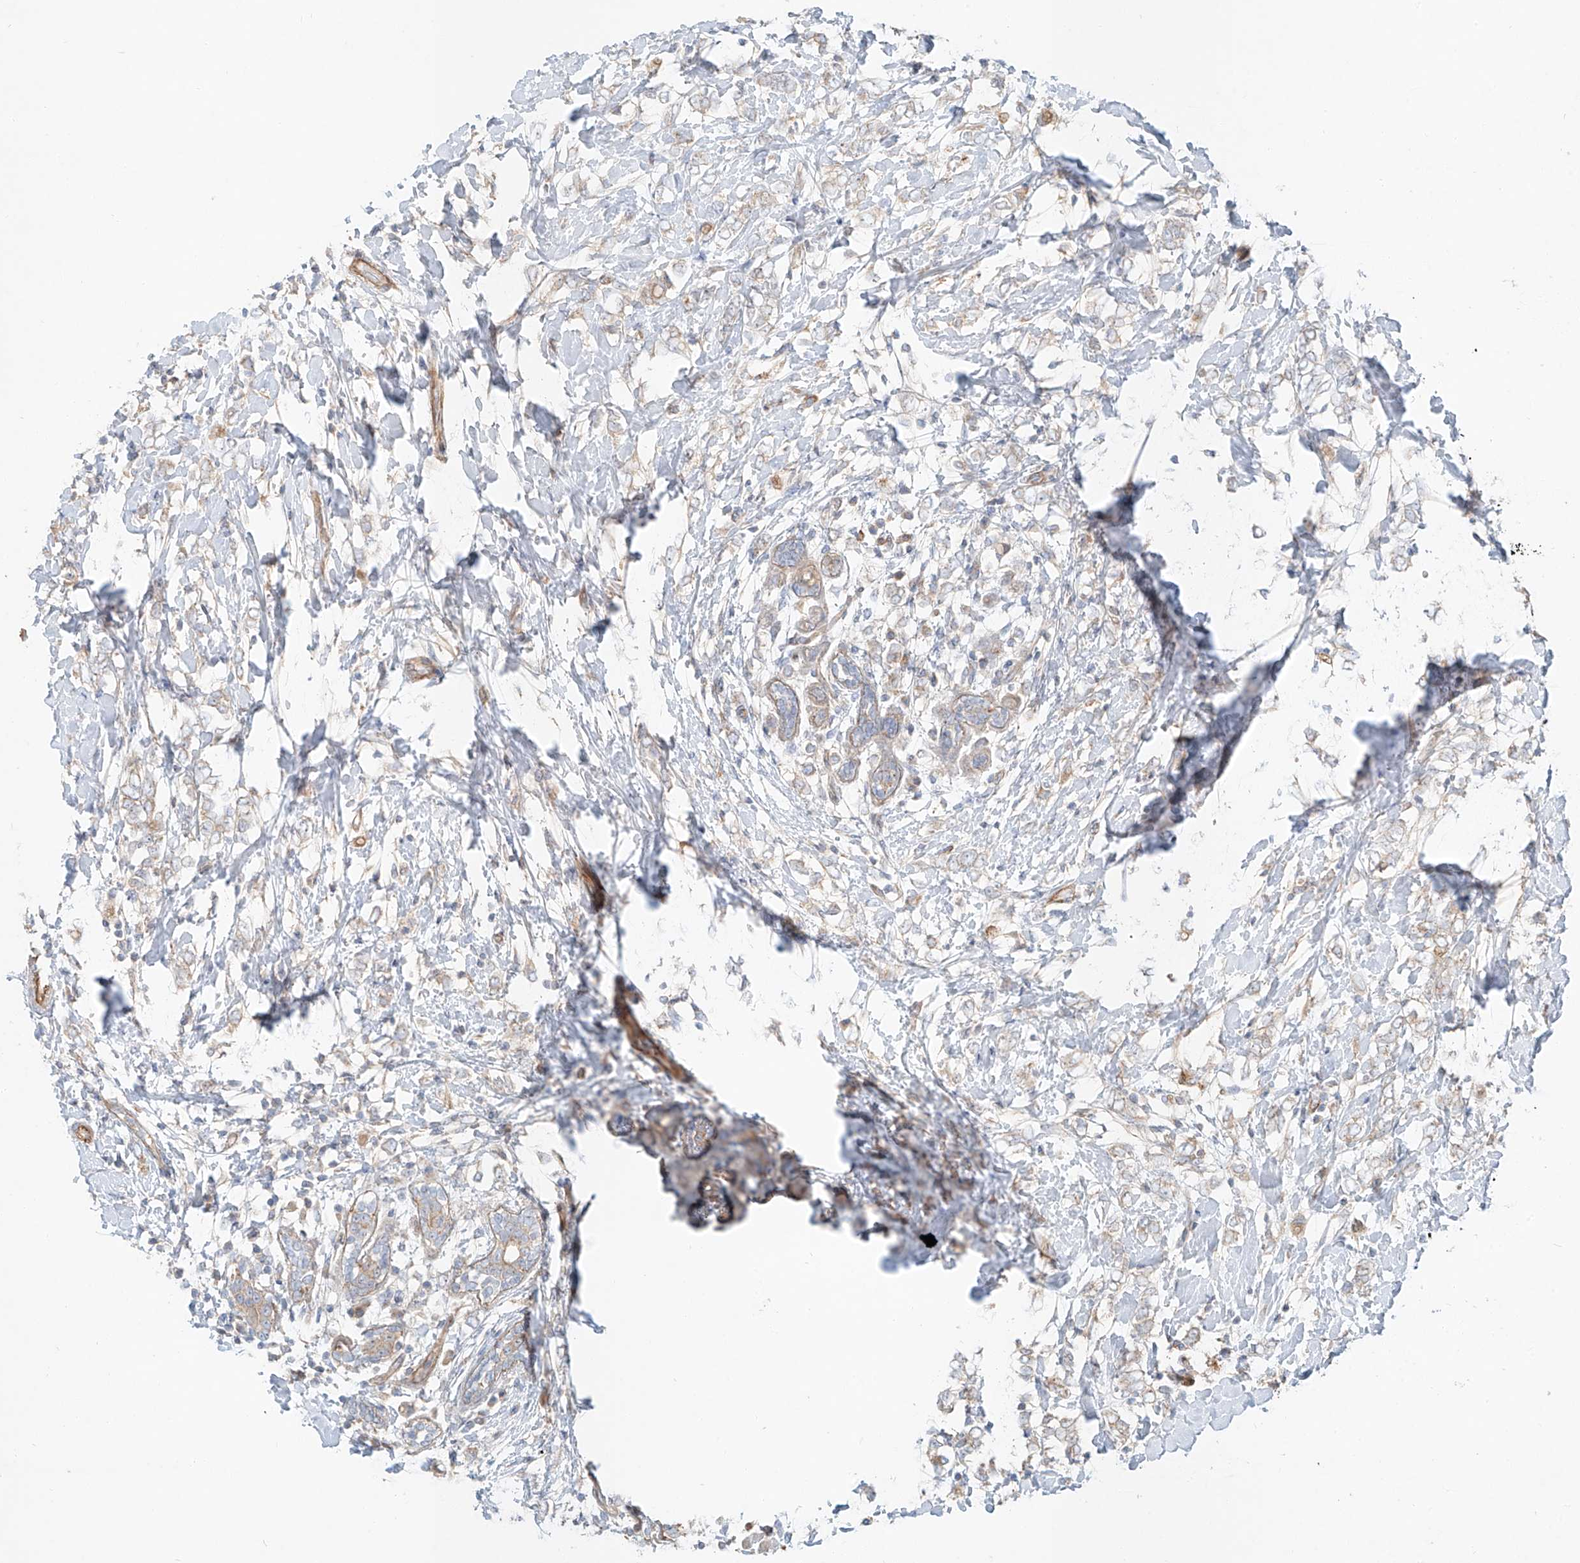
{"staining": {"intensity": "negative", "quantity": "none", "location": "none"}, "tissue": "breast cancer", "cell_type": "Tumor cells", "image_type": "cancer", "snomed": [{"axis": "morphology", "description": "Normal tissue, NOS"}, {"axis": "morphology", "description": "Lobular carcinoma"}, {"axis": "topography", "description": "Breast"}], "caption": "Tumor cells are negative for brown protein staining in breast cancer.", "gene": "AJM1", "patient": {"sex": "female", "age": 47}}